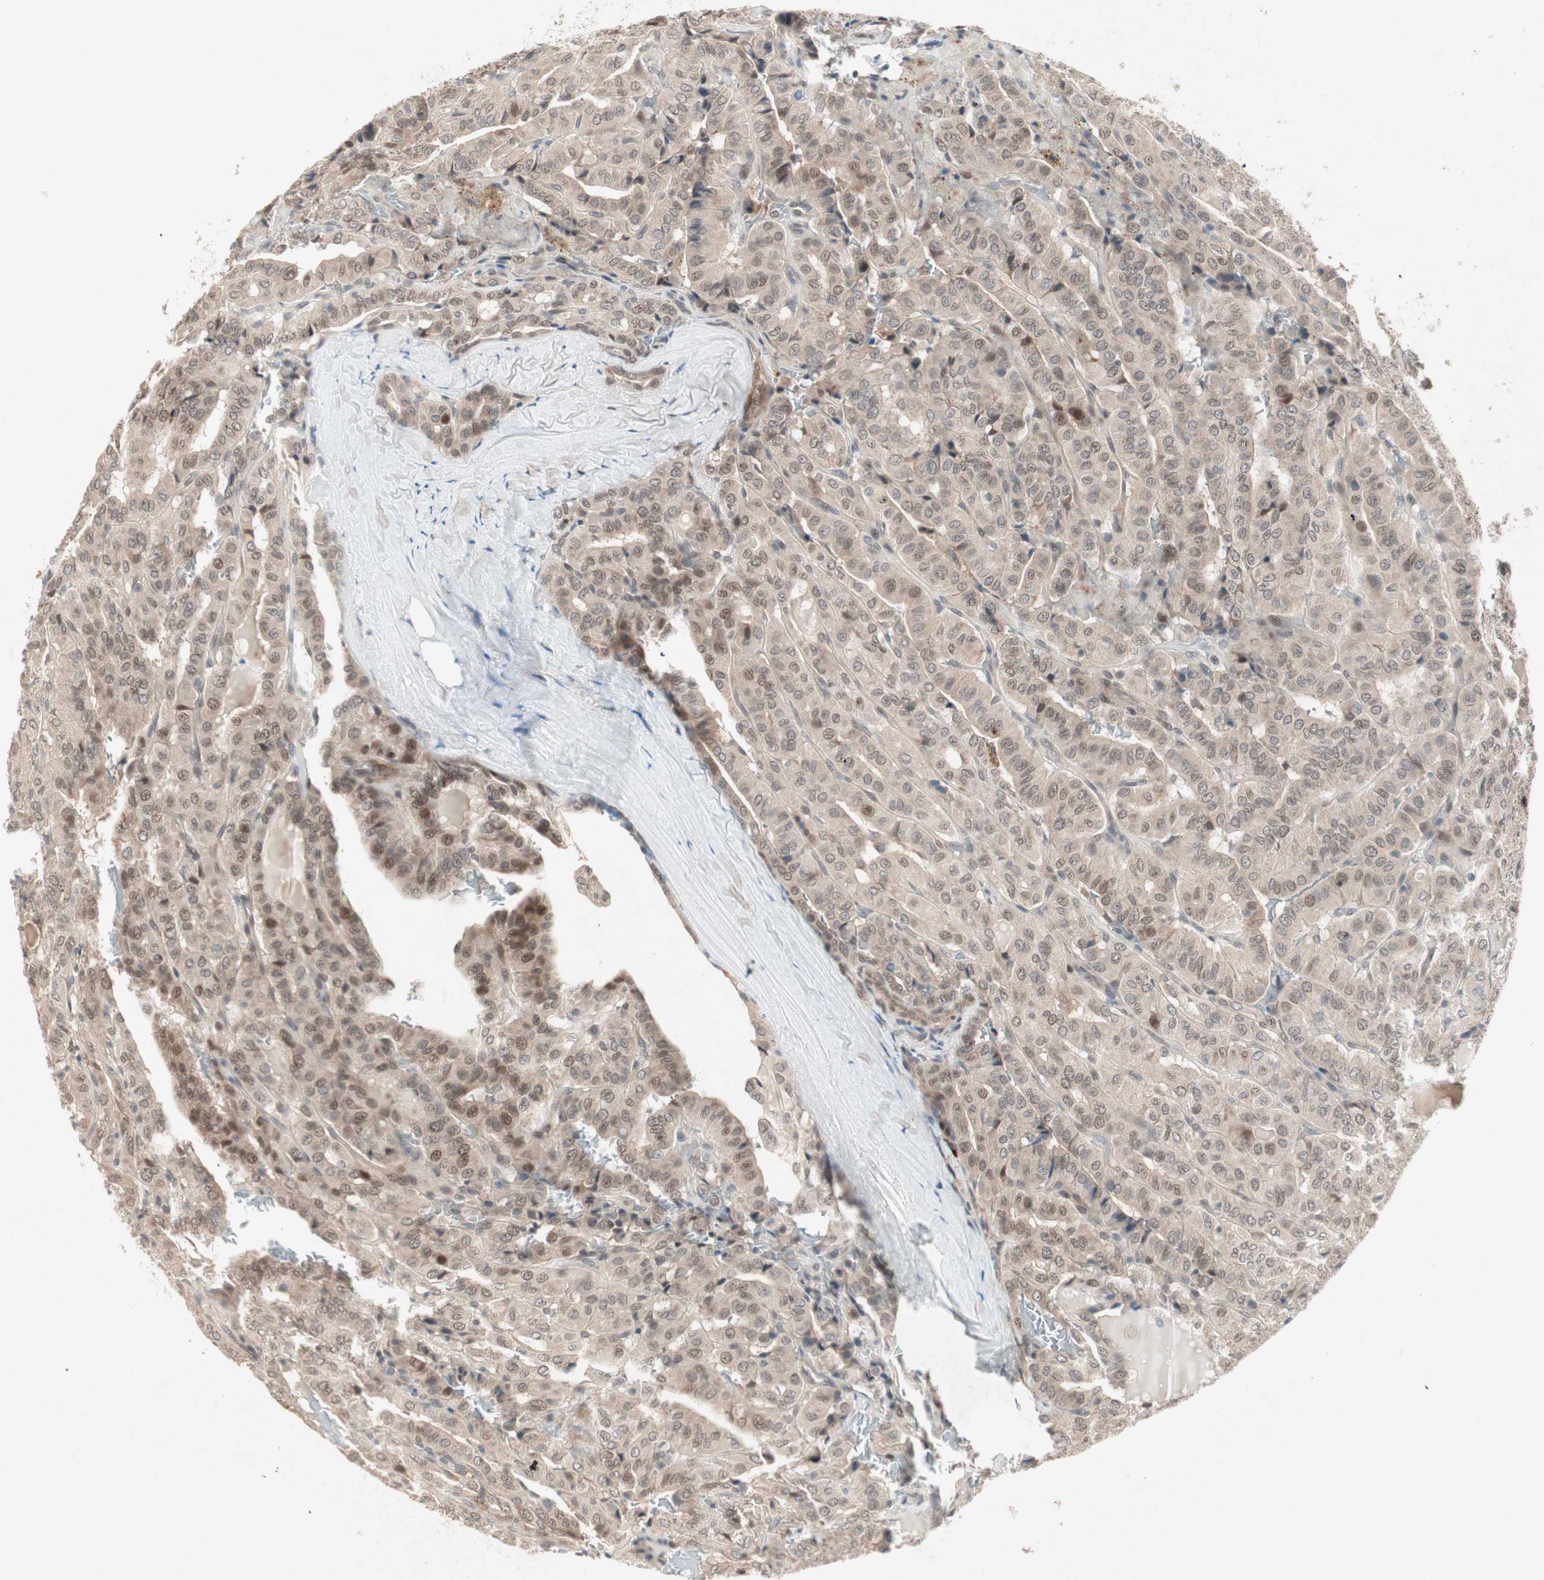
{"staining": {"intensity": "moderate", "quantity": ">75%", "location": "cytoplasmic/membranous,nuclear"}, "tissue": "thyroid cancer", "cell_type": "Tumor cells", "image_type": "cancer", "snomed": [{"axis": "morphology", "description": "Papillary adenocarcinoma, NOS"}, {"axis": "topography", "description": "Thyroid gland"}], "caption": "Approximately >75% of tumor cells in human thyroid cancer (papillary adenocarcinoma) show moderate cytoplasmic/membranous and nuclear protein staining as visualized by brown immunohistochemical staining.", "gene": "PGBD1", "patient": {"sex": "male", "age": 77}}